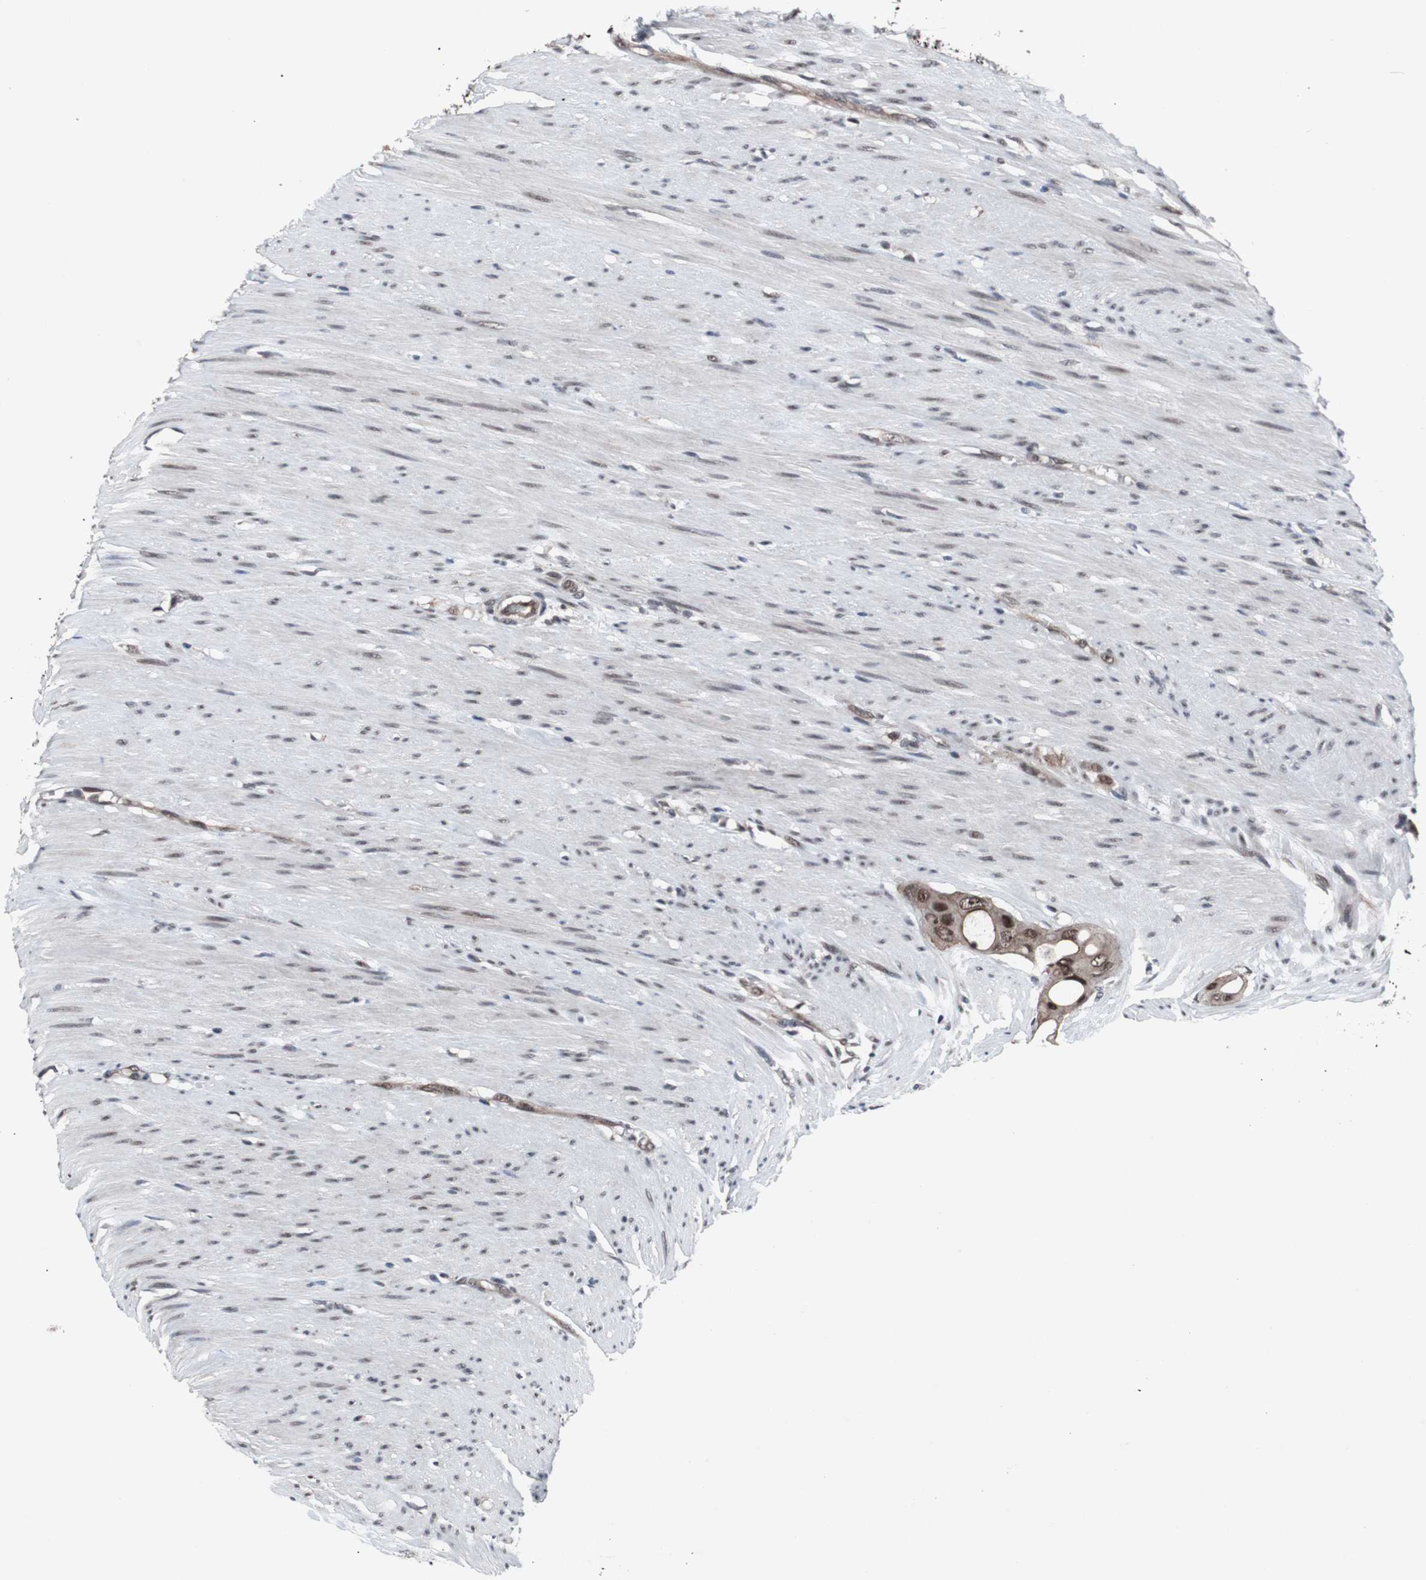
{"staining": {"intensity": "moderate", "quantity": ">75%", "location": "cytoplasmic/membranous,nuclear"}, "tissue": "colorectal cancer", "cell_type": "Tumor cells", "image_type": "cancer", "snomed": [{"axis": "morphology", "description": "Adenocarcinoma, NOS"}, {"axis": "topography", "description": "Colon"}], "caption": "IHC (DAB (3,3'-diaminobenzidine)) staining of colorectal cancer exhibits moderate cytoplasmic/membranous and nuclear protein positivity in approximately >75% of tumor cells.", "gene": "GTF2F2", "patient": {"sex": "female", "age": 57}}